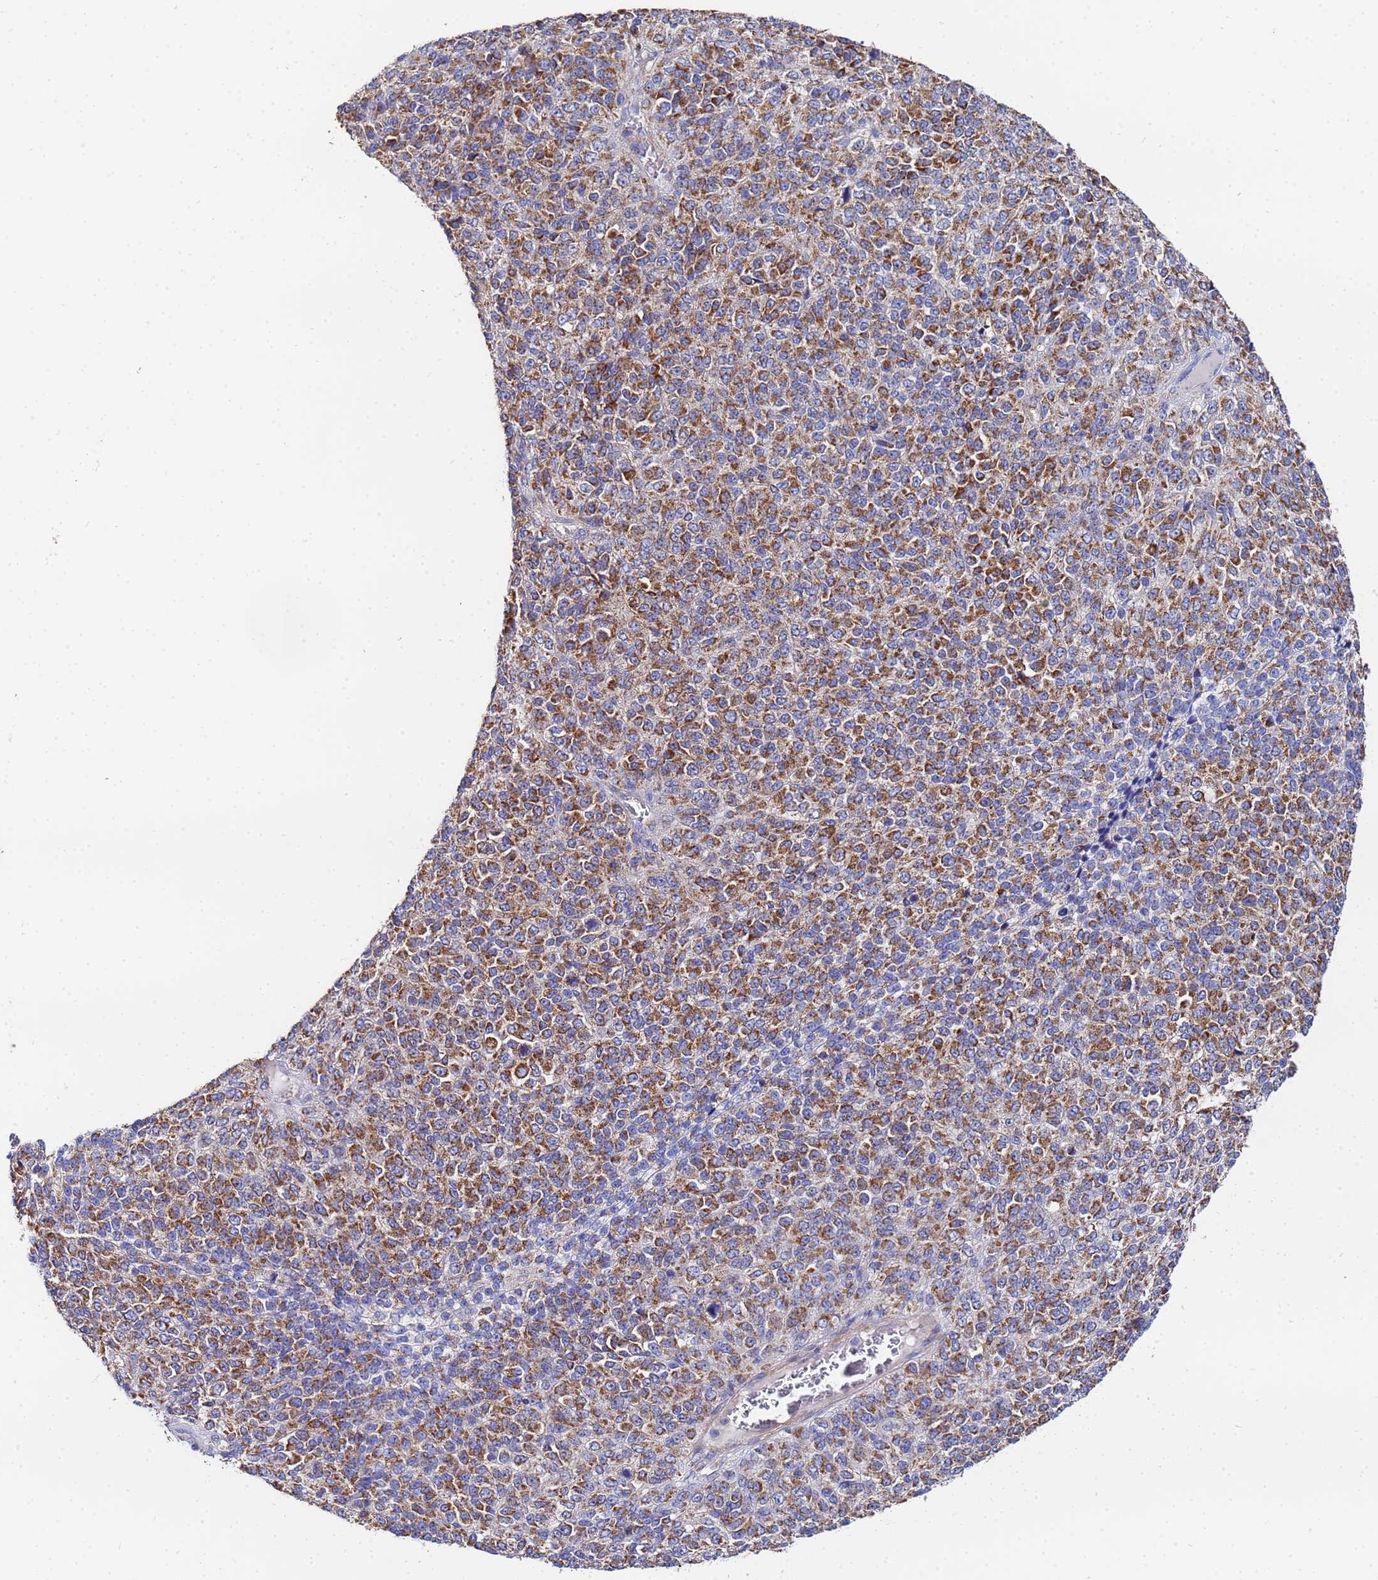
{"staining": {"intensity": "moderate", "quantity": ">75%", "location": "cytoplasmic/membranous"}, "tissue": "melanoma", "cell_type": "Tumor cells", "image_type": "cancer", "snomed": [{"axis": "morphology", "description": "Malignant melanoma, Metastatic site"}, {"axis": "topography", "description": "Brain"}], "caption": "Immunohistochemistry (IHC) photomicrograph of neoplastic tissue: human malignant melanoma (metastatic site) stained using immunohistochemistry (IHC) demonstrates medium levels of moderate protein expression localized specifically in the cytoplasmic/membranous of tumor cells, appearing as a cytoplasmic/membranous brown color.", "gene": "FAHD2A", "patient": {"sex": "female", "age": 56}}